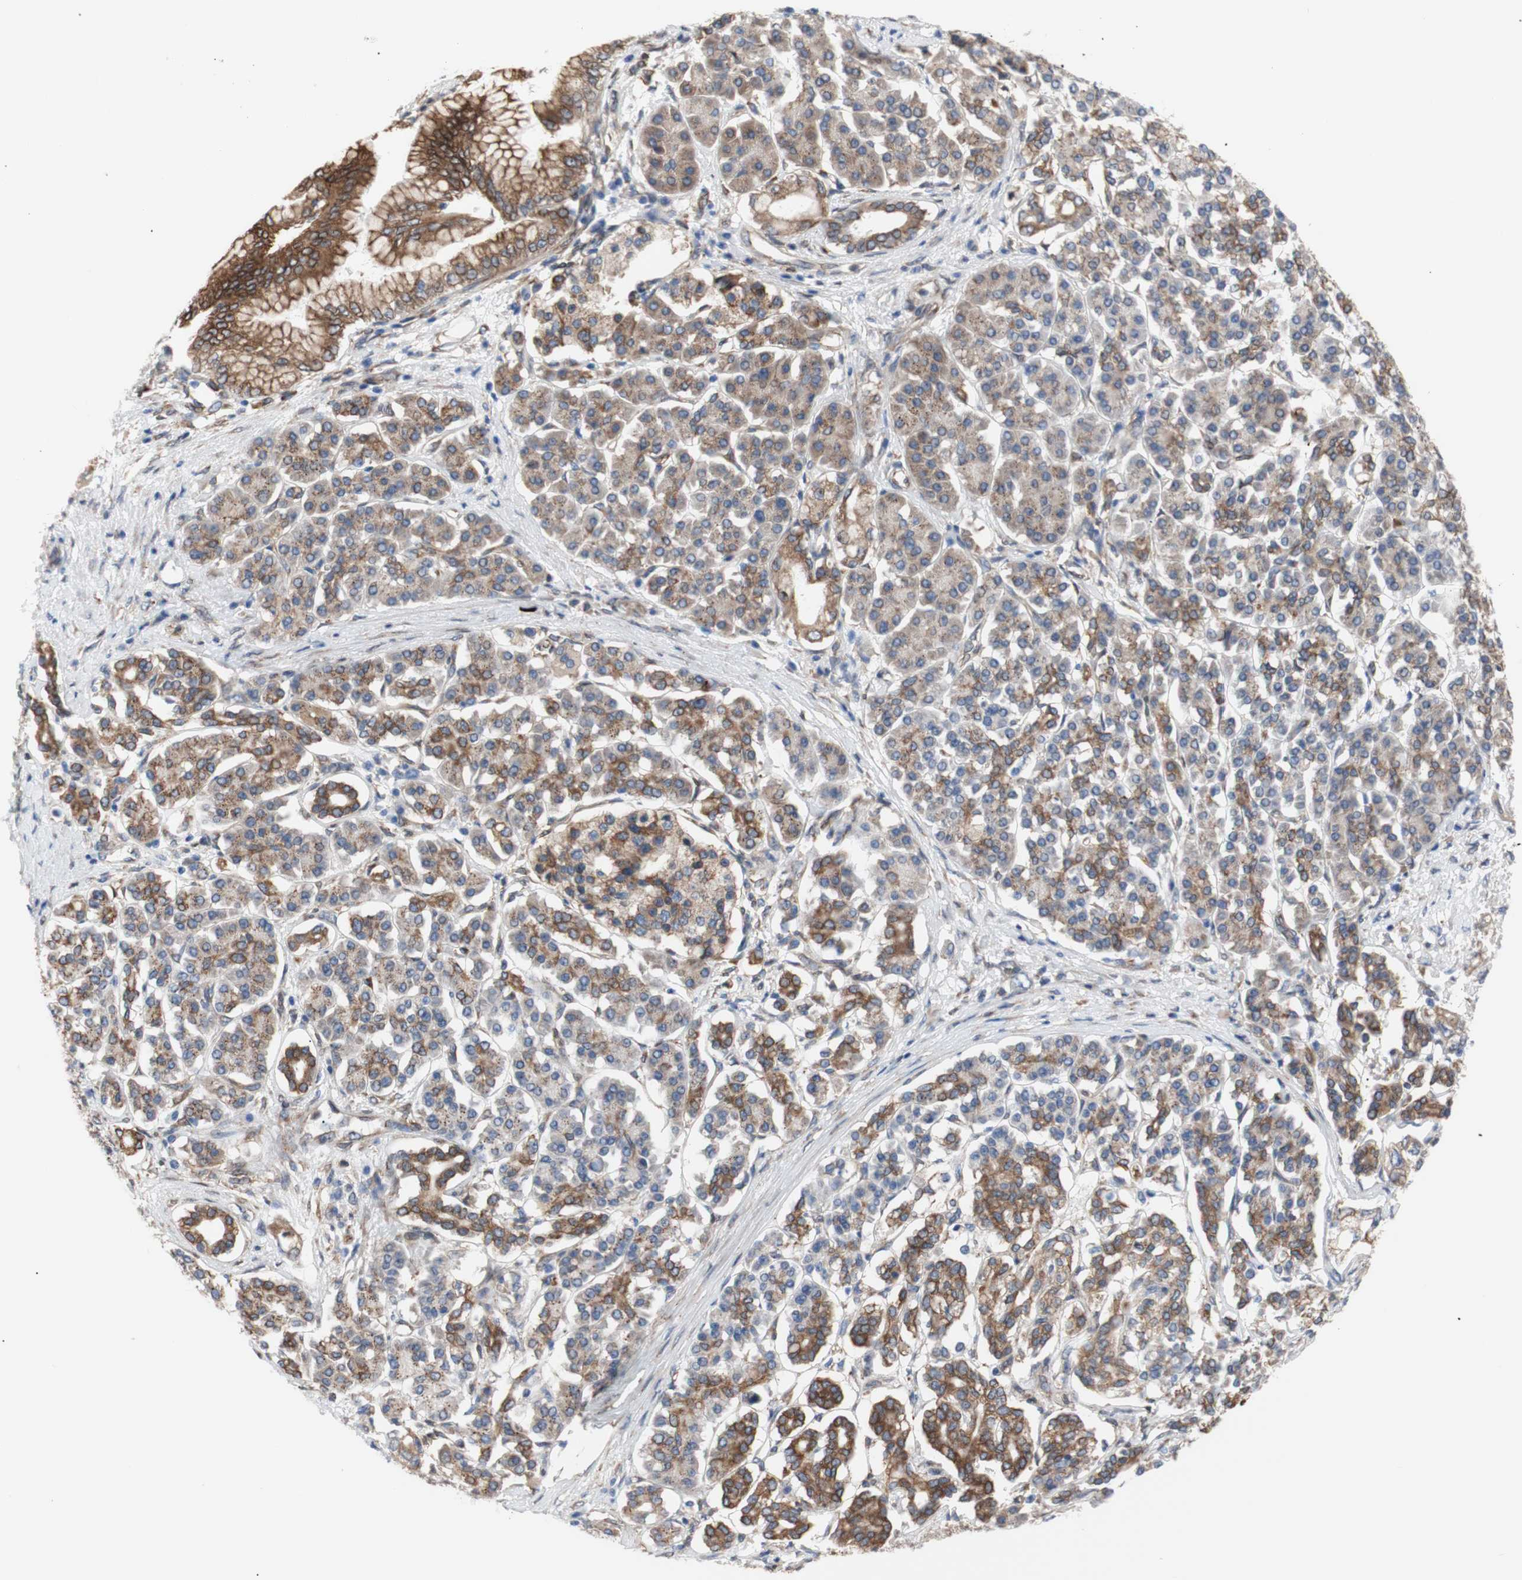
{"staining": {"intensity": "moderate", "quantity": ">75%", "location": "cytoplasmic/membranous"}, "tissue": "pancreatic cancer", "cell_type": "Tumor cells", "image_type": "cancer", "snomed": [{"axis": "morphology", "description": "Normal tissue, NOS"}, {"axis": "topography", "description": "Pancreas"}], "caption": "The immunohistochemical stain labels moderate cytoplasmic/membranous positivity in tumor cells of pancreatic cancer tissue.", "gene": "ERLIN1", "patient": {"sex": "male", "age": 42}}